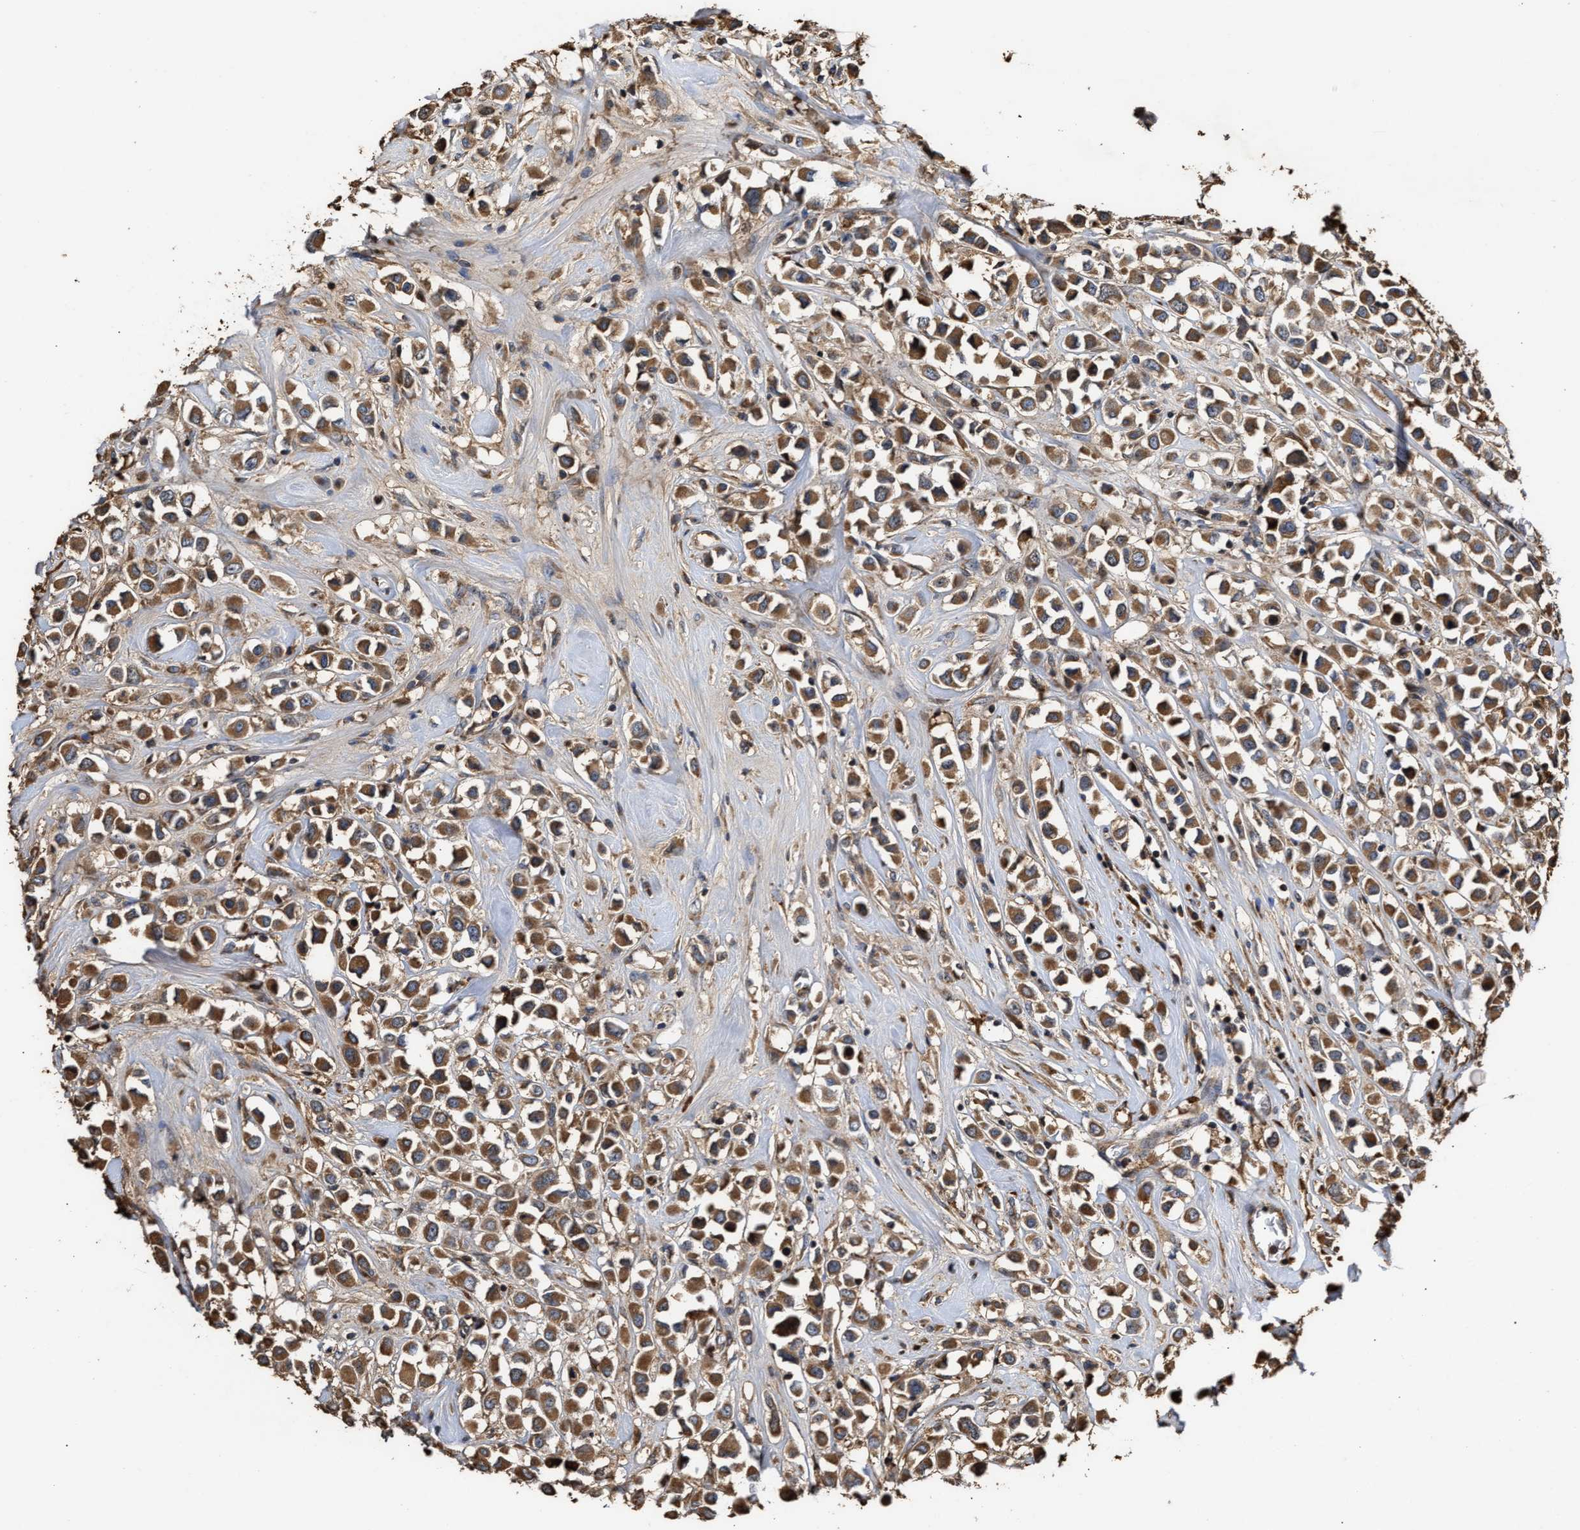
{"staining": {"intensity": "moderate", "quantity": ">75%", "location": "cytoplasmic/membranous"}, "tissue": "breast cancer", "cell_type": "Tumor cells", "image_type": "cancer", "snomed": [{"axis": "morphology", "description": "Duct carcinoma"}, {"axis": "topography", "description": "Breast"}], "caption": "Immunohistochemical staining of human breast invasive ductal carcinoma displays medium levels of moderate cytoplasmic/membranous staining in about >75% of tumor cells.", "gene": "GOSR1", "patient": {"sex": "female", "age": 61}}